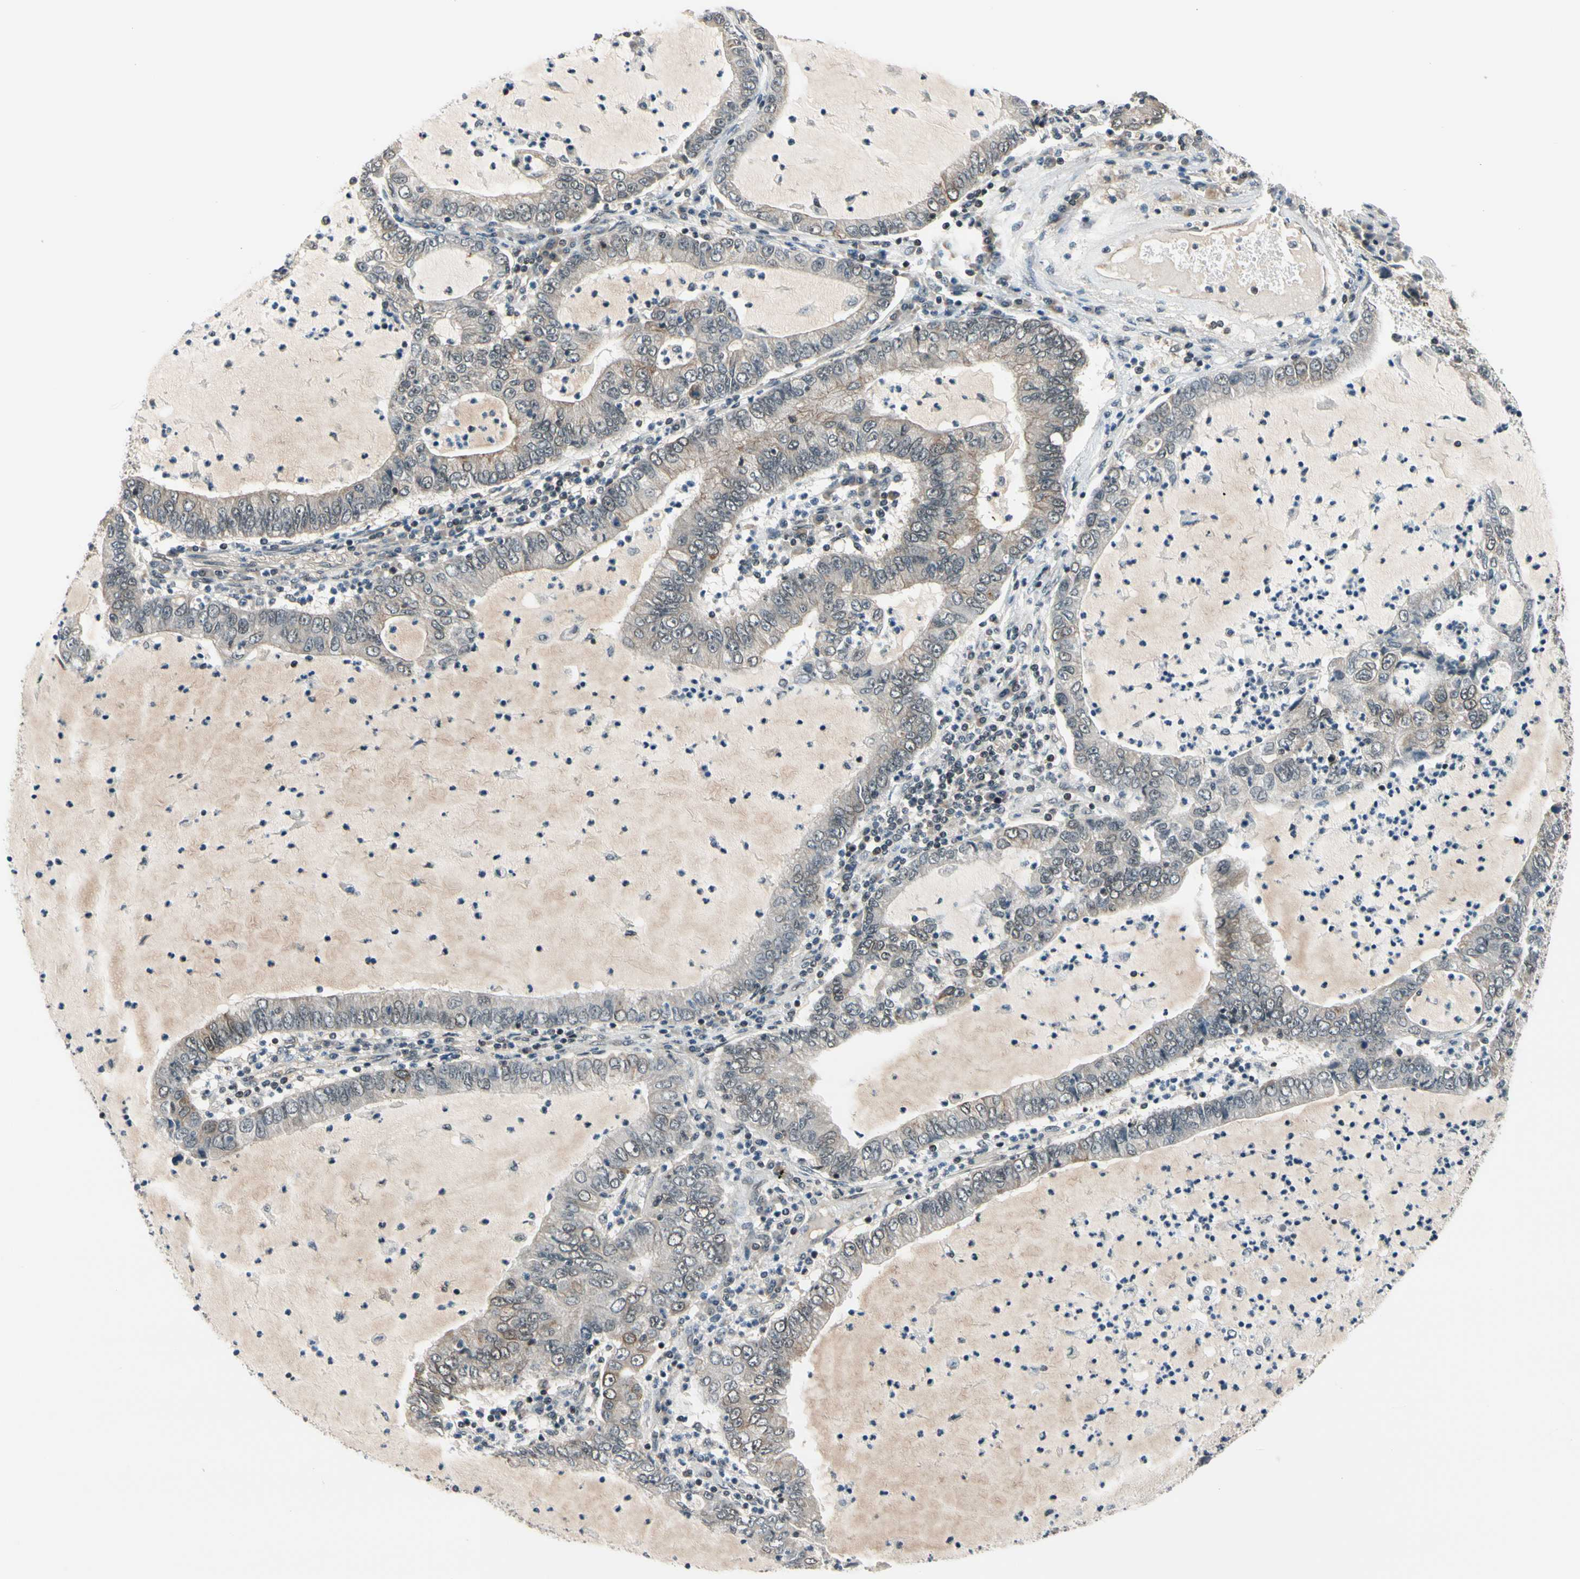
{"staining": {"intensity": "weak", "quantity": "<25%", "location": "cytoplasmic/membranous"}, "tissue": "lung cancer", "cell_type": "Tumor cells", "image_type": "cancer", "snomed": [{"axis": "morphology", "description": "Adenocarcinoma, NOS"}, {"axis": "topography", "description": "Lung"}], "caption": "Immunohistochemistry of human adenocarcinoma (lung) reveals no staining in tumor cells.", "gene": "TAF12", "patient": {"sex": "female", "age": 51}}